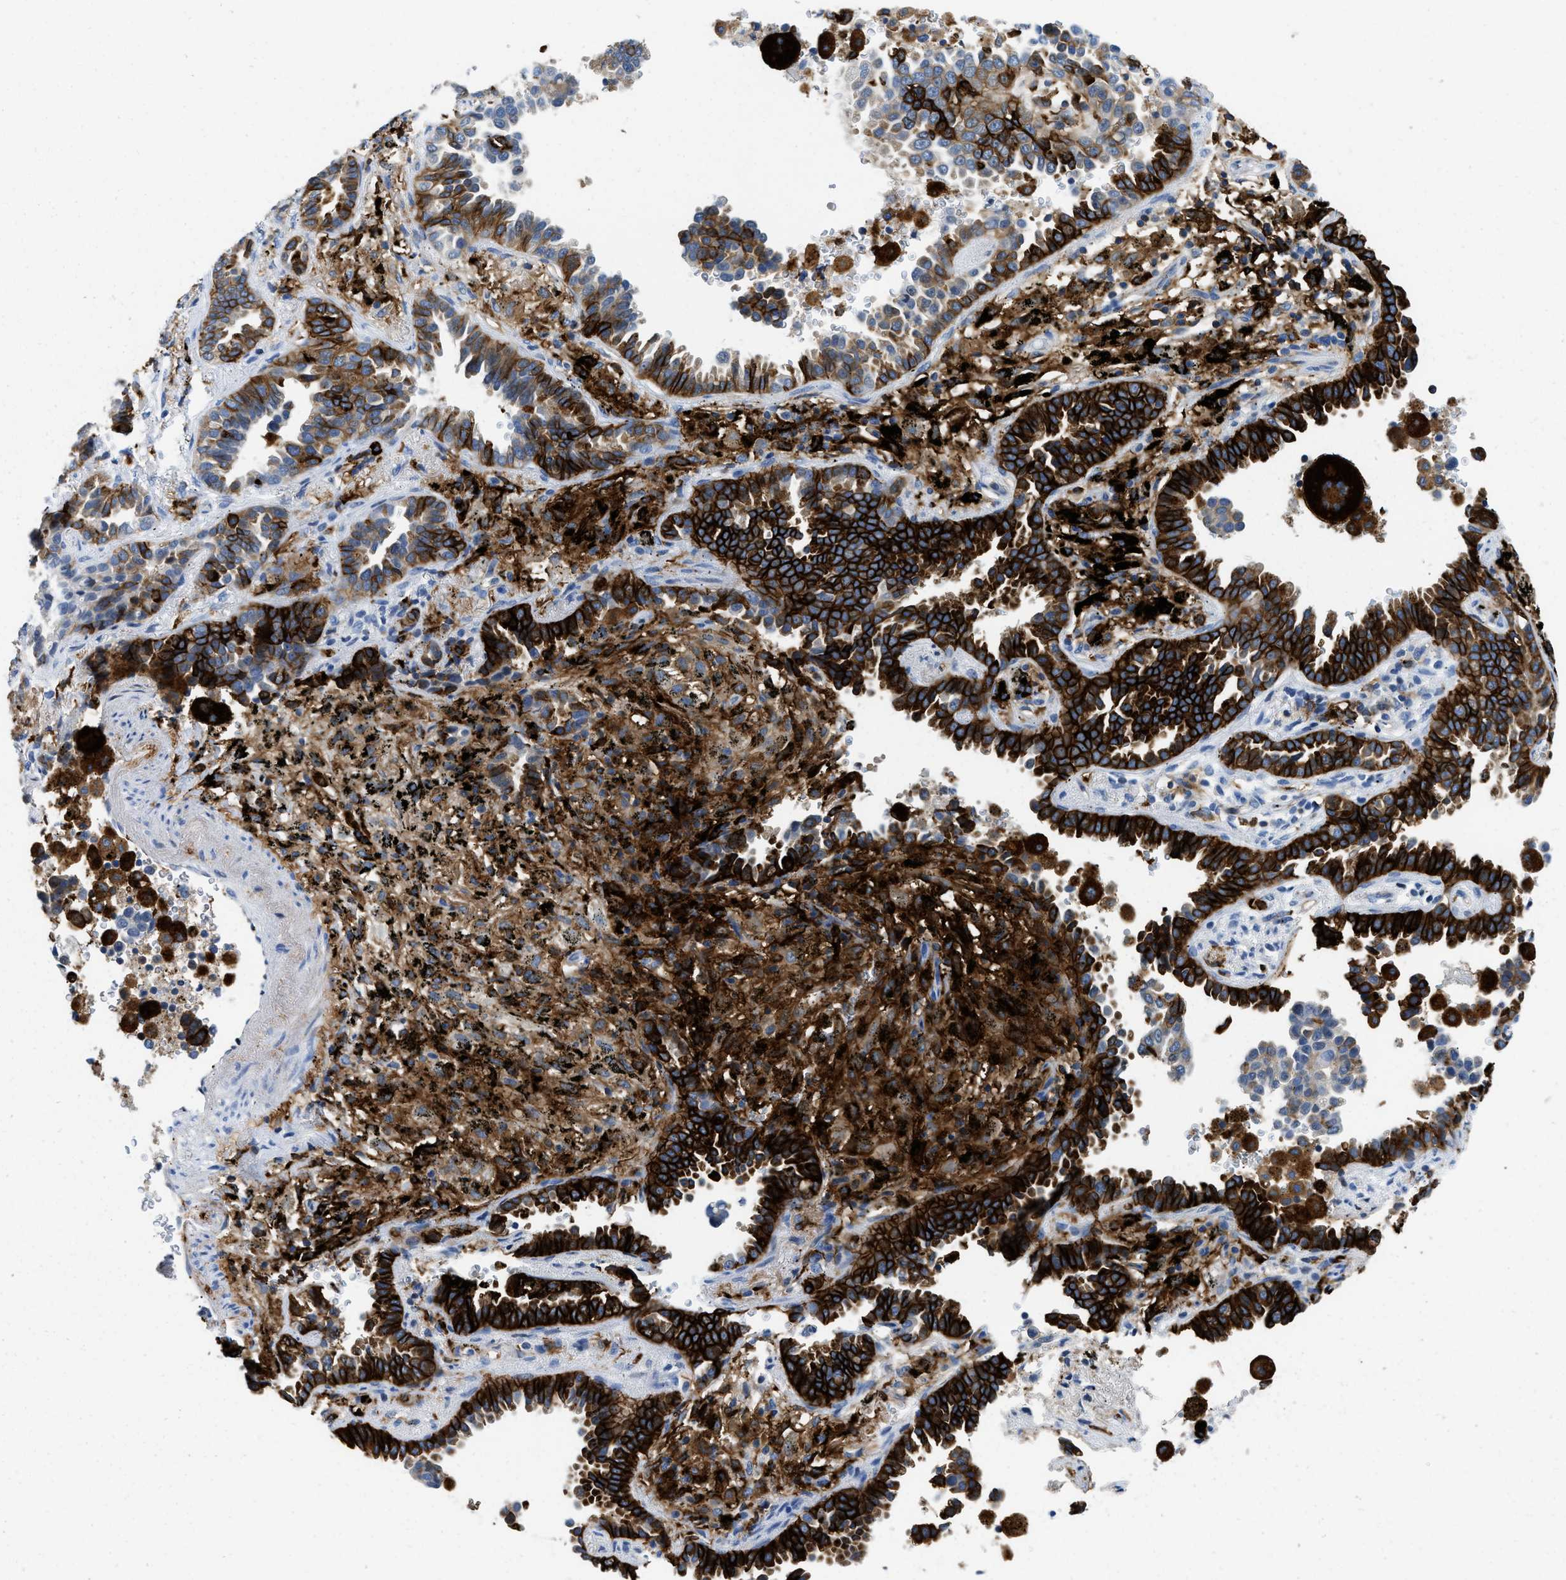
{"staining": {"intensity": "strong", "quantity": "25%-75%", "location": "cytoplasmic/membranous"}, "tissue": "lung cancer", "cell_type": "Tumor cells", "image_type": "cancer", "snomed": [{"axis": "morphology", "description": "Normal tissue, NOS"}, {"axis": "morphology", "description": "Adenocarcinoma, NOS"}, {"axis": "topography", "description": "Lung"}], "caption": "Immunohistochemistry (IHC) of lung cancer demonstrates high levels of strong cytoplasmic/membranous staining in approximately 25%-75% of tumor cells.", "gene": "CD226", "patient": {"sex": "male", "age": 59}}